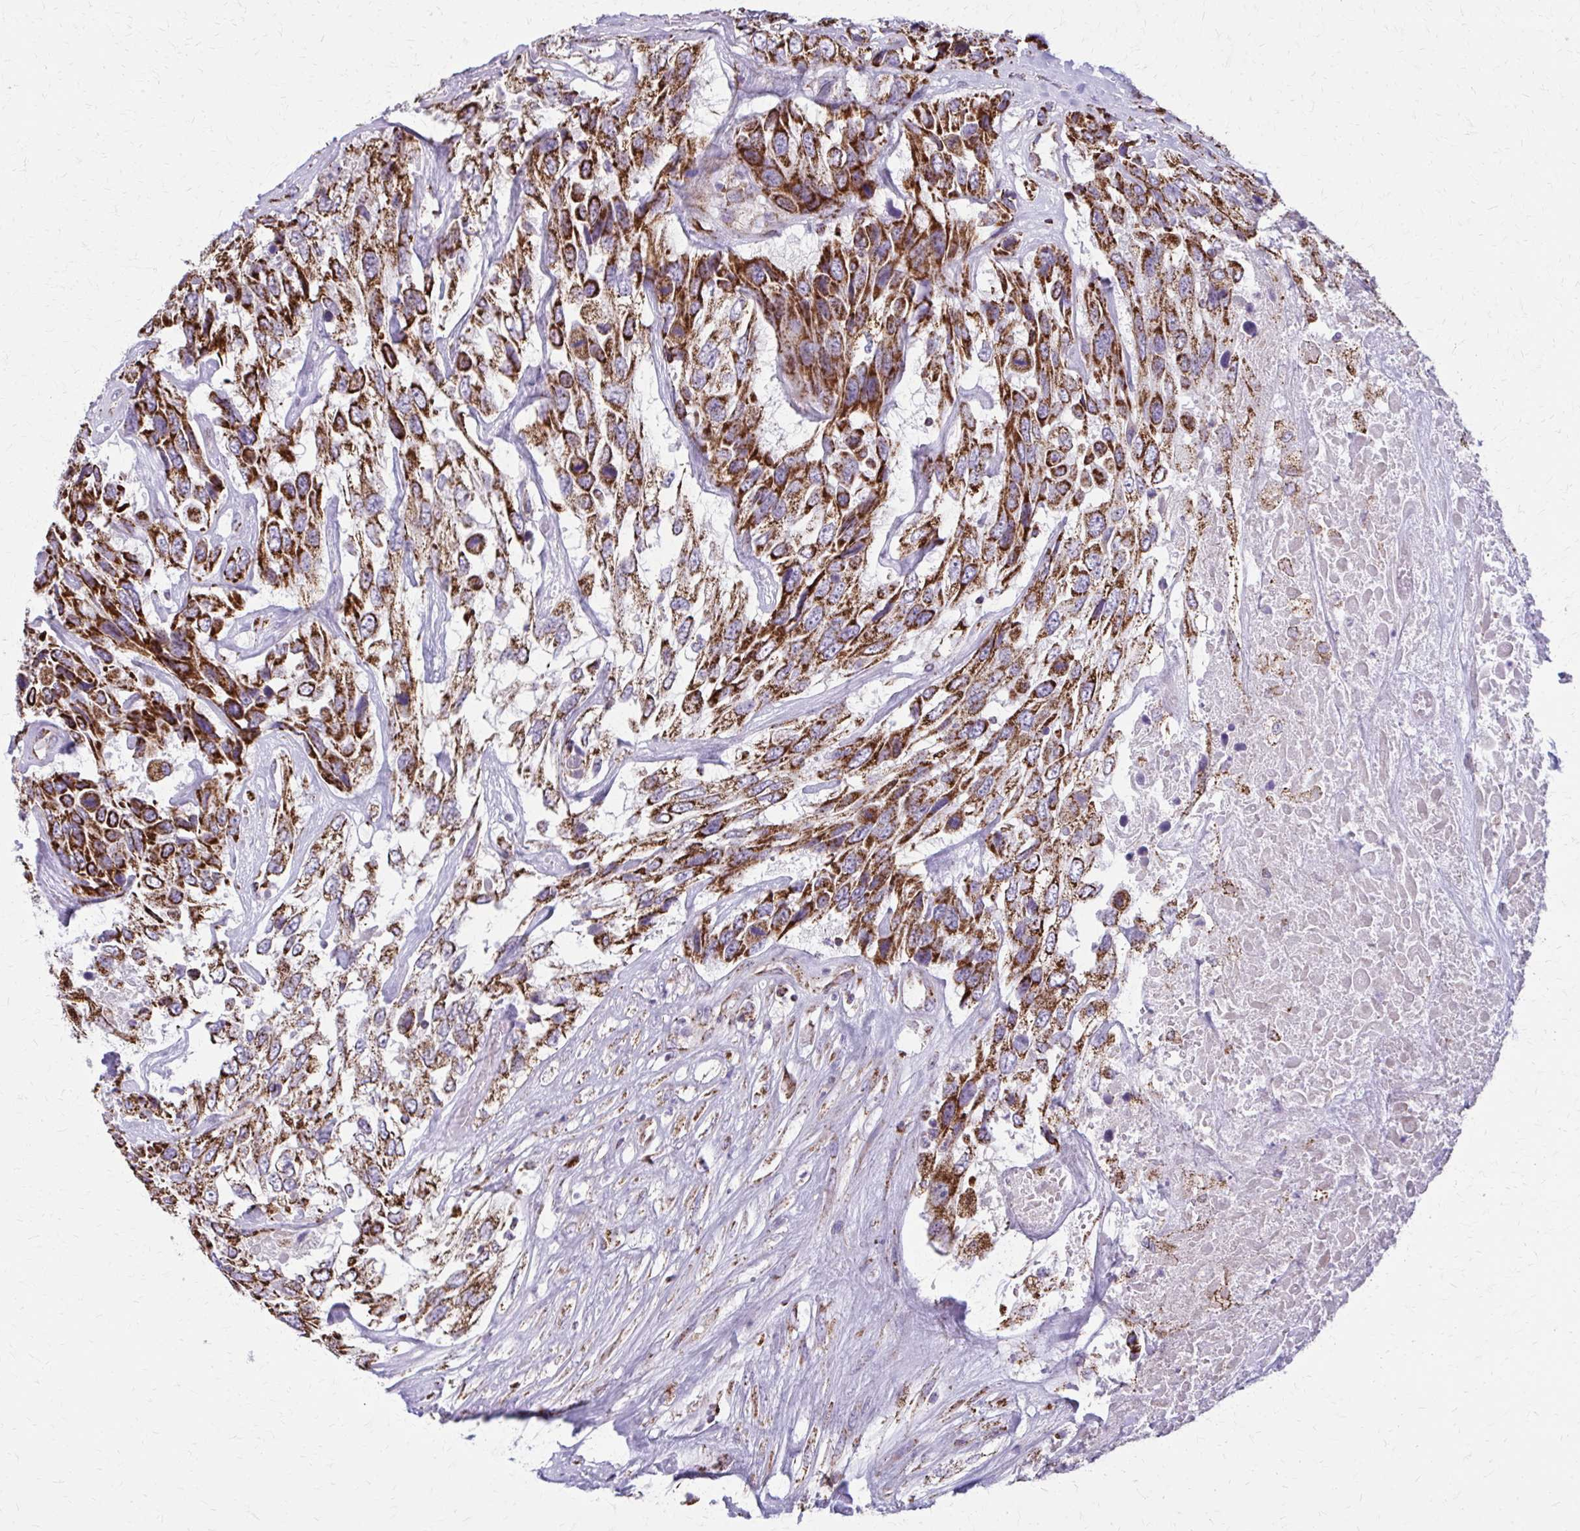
{"staining": {"intensity": "strong", "quantity": ">75%", "location": "cytoplasmic/membranous"}, "tissue": "urothelial cancer", "cell_type": "Tumor cells", "image_type": "cancer", "snomed": [{"axis": "morphology", "description": "Urothelial carcinoma, High grade"}, {"axis": "topography", "description": "Urinary bladder"}], "caption": "About >75% of tumor cells in human urothelial cancer show strong cytoplasmic/membranous protein staining as visualized by brown immunohistochemical staining.", "gene": "TVP23A", "patient": {"sex": "female", "age": 70}}